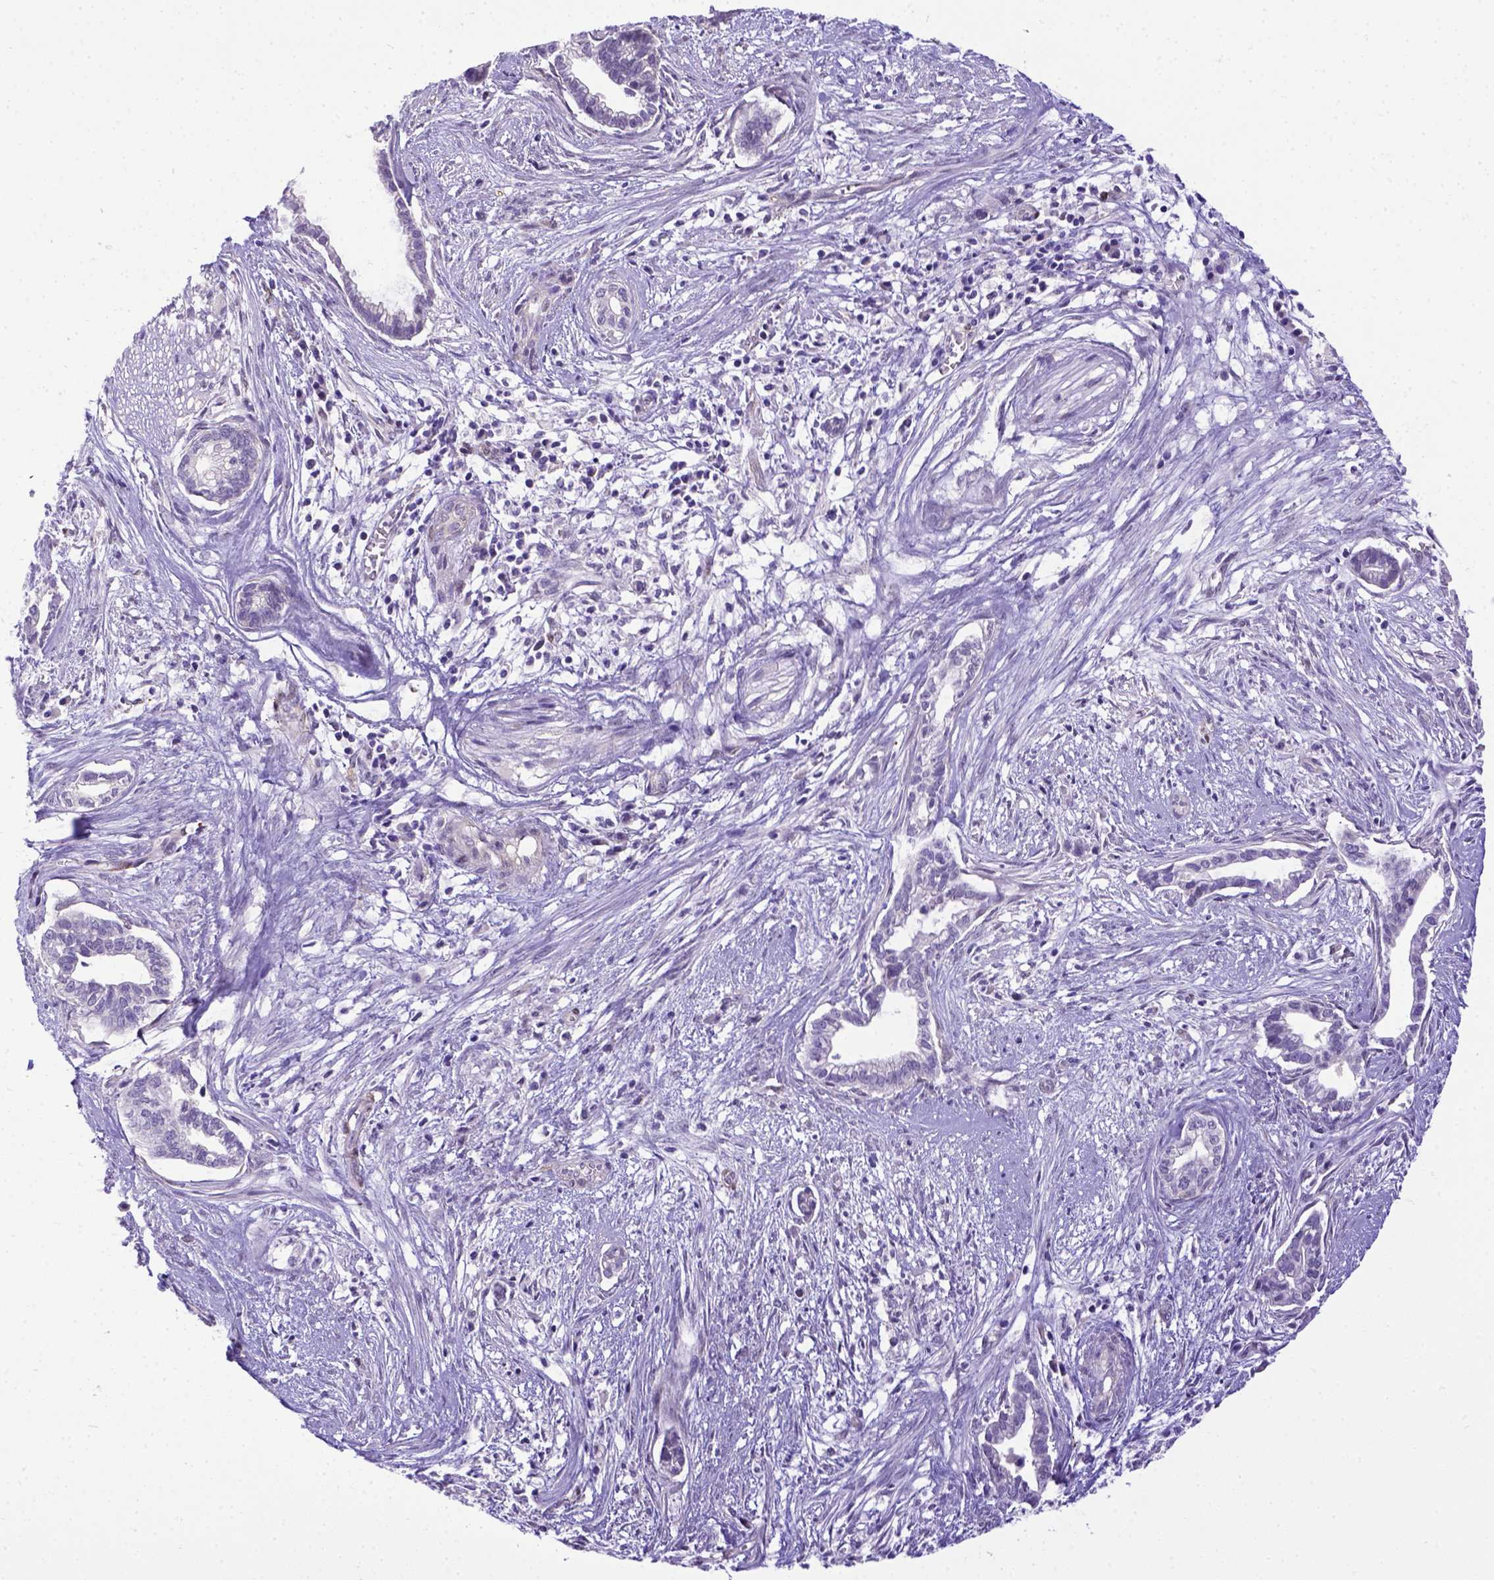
{"staining": {"intensity": "negative", "quantity": "none", "location": "none"}, "tissue": "cervical cancer", "cell_type": "Tumor cells", "image_type": "cancer", "snomed": [{"axis": "morphology", "description": "Adenocarcinoma, NOS"}, {"axis": "topography", "description": "Cervix"}], "caption": "Protein analysis of cervical adenocarcinoma demonstrates no significant positivity in tumor cells.", "gene": "BTN1A1", "patient": {"sex": "female", "age": 62}}